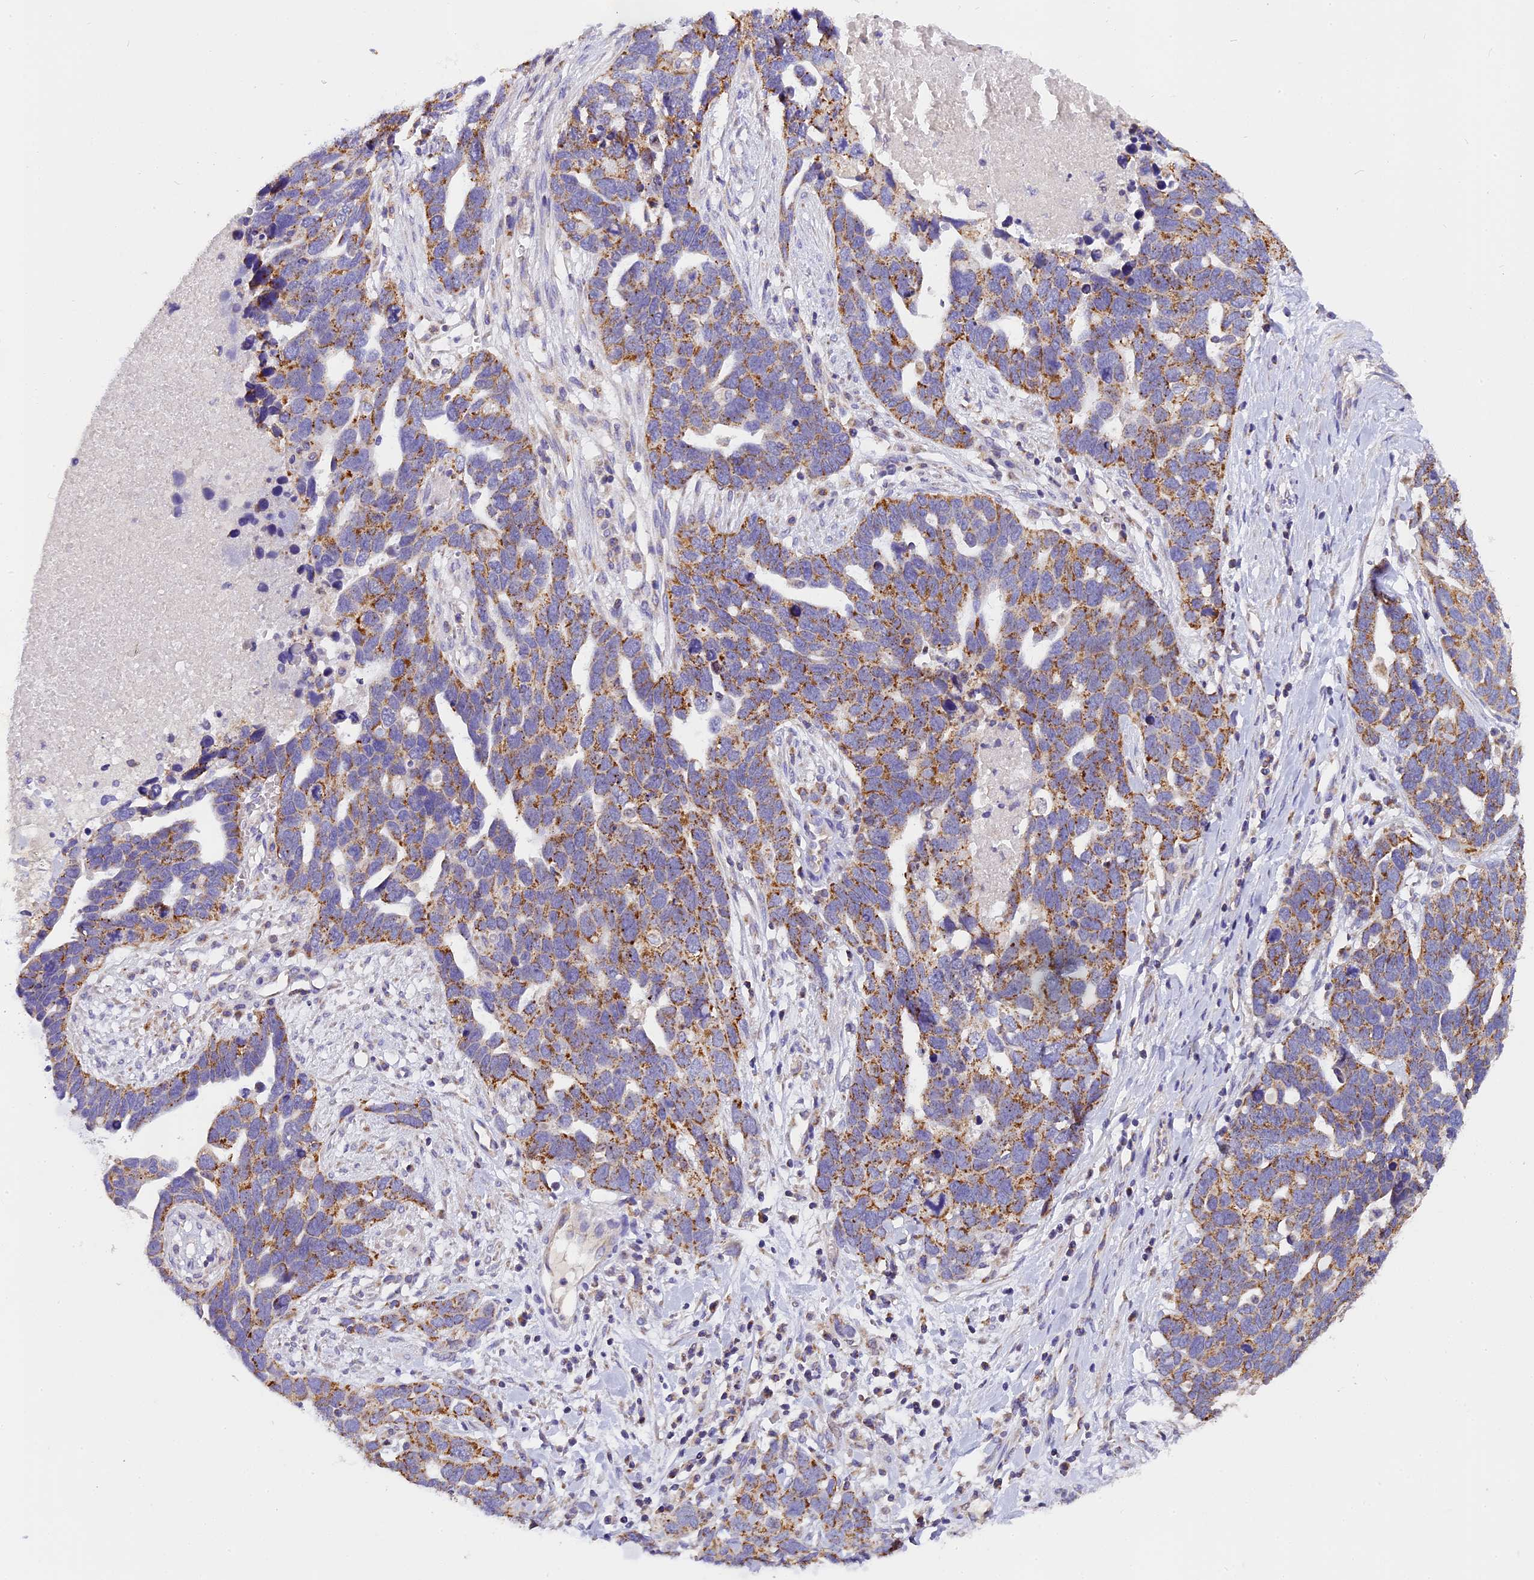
{"staining": {"intensity": "moderate", "quantity": "25%-75%", "location": "cytoplasmic/membranous"}, "tissue": "ovarian cancer", "cell_type": "Tumor cells", "image_type": "cancer", "snomed": [{"axis": "morphology", "description": "Cystadenocarcinoma, serous, NOS"}, {"axis": "topography", "description": "Ovary"}], "caption": "Serous cystadenocarcinoma (ovarian) stained for a protein (brown) reveals moderate cytoplasmic/membranous positive expression in approximately 25%-75% of tumor cells.", "gene": "MGME1", "patient": {"sex": "female", "age": 54}}